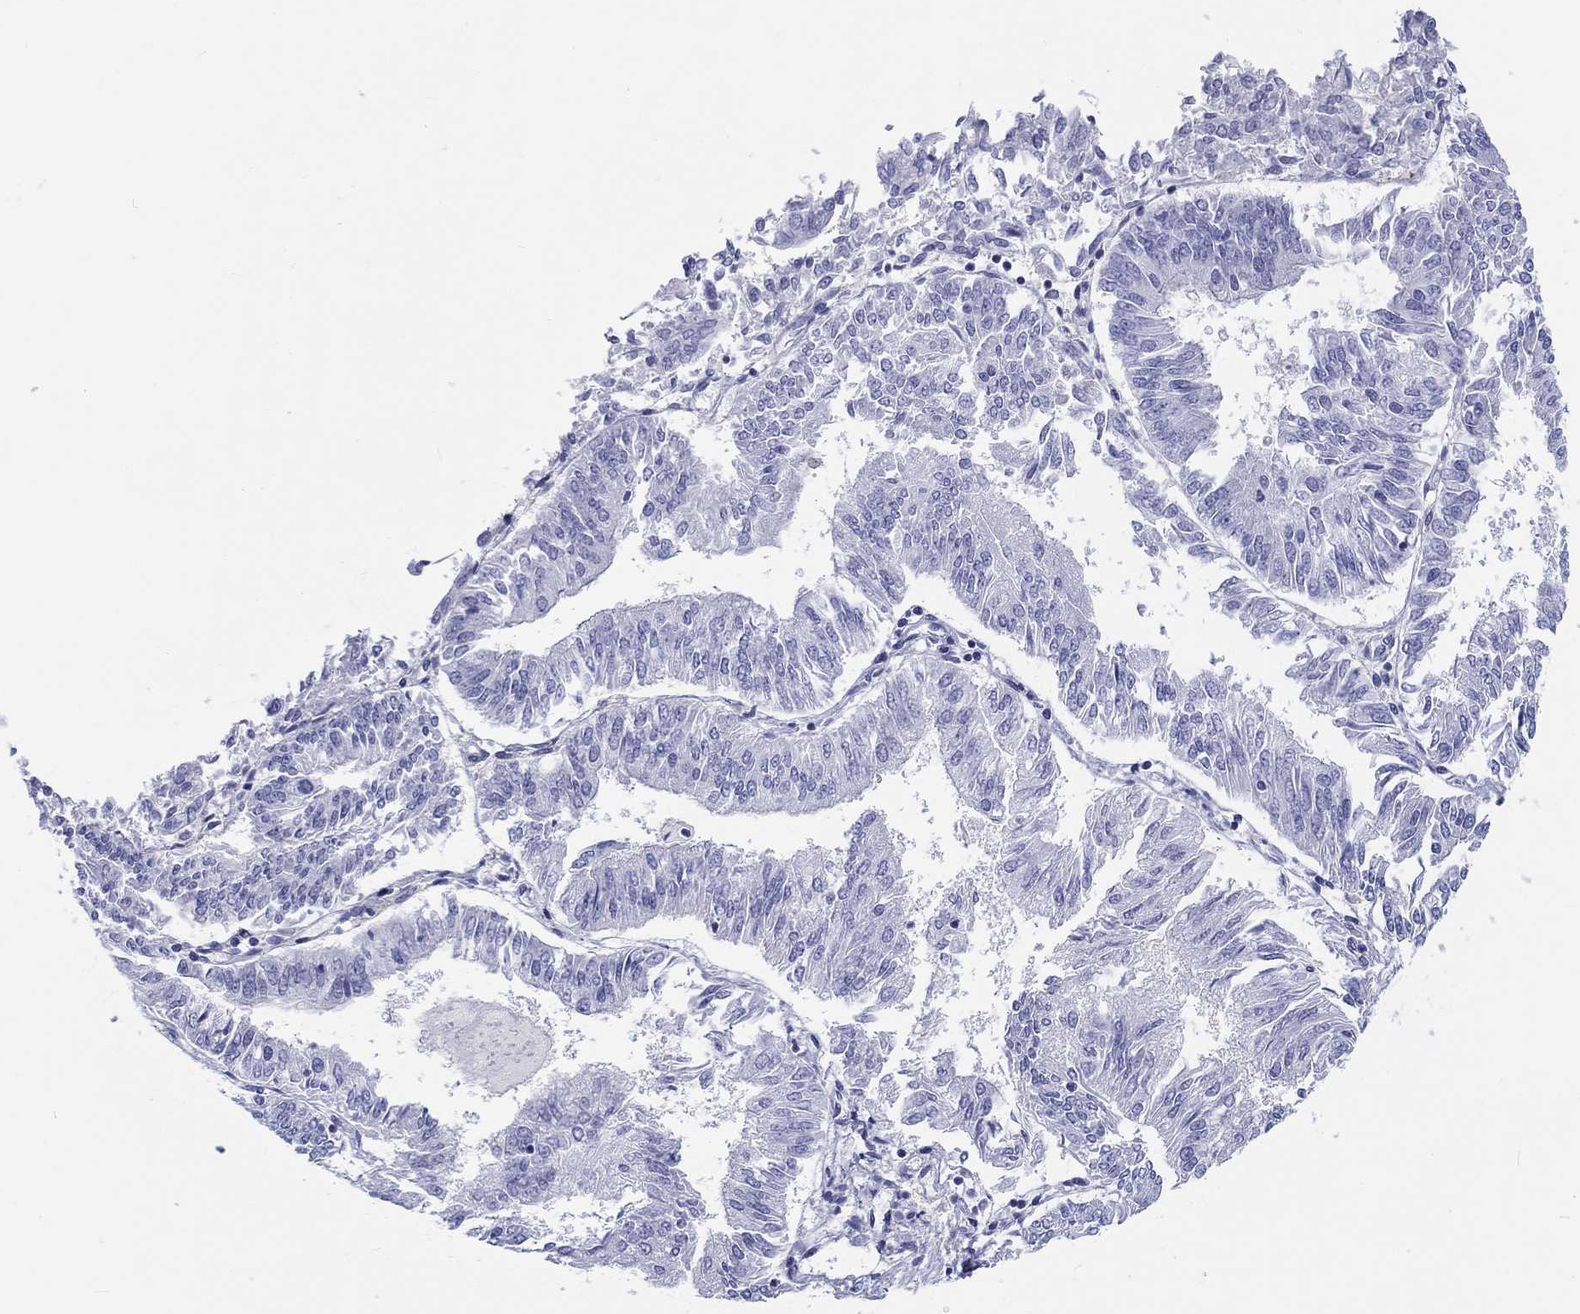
{"staining": {"intensity": "negative", "quantity": "none", "location": "none"}, "tissue": "endometrial cancer", "cell_type": "Tumor cells", "image_type": "cancer", "snomed": [{"axis": "morphology", "description": "Adenocarcinoma, NOS"}, {"axis": "topography", "description": "Endometrium"}], "caption": "This is a histopathology image of immunohistochemistry staining of endometrial cancer (adenocarcinoma), which shows no positivity in tumor cells. (Brightfield microscopy of DAB (3,3'-diaminobenzidine) immunohistochemistry at high magnification).", "gene": "H1-1", "patient": {"sex": "female", "age": 58}}